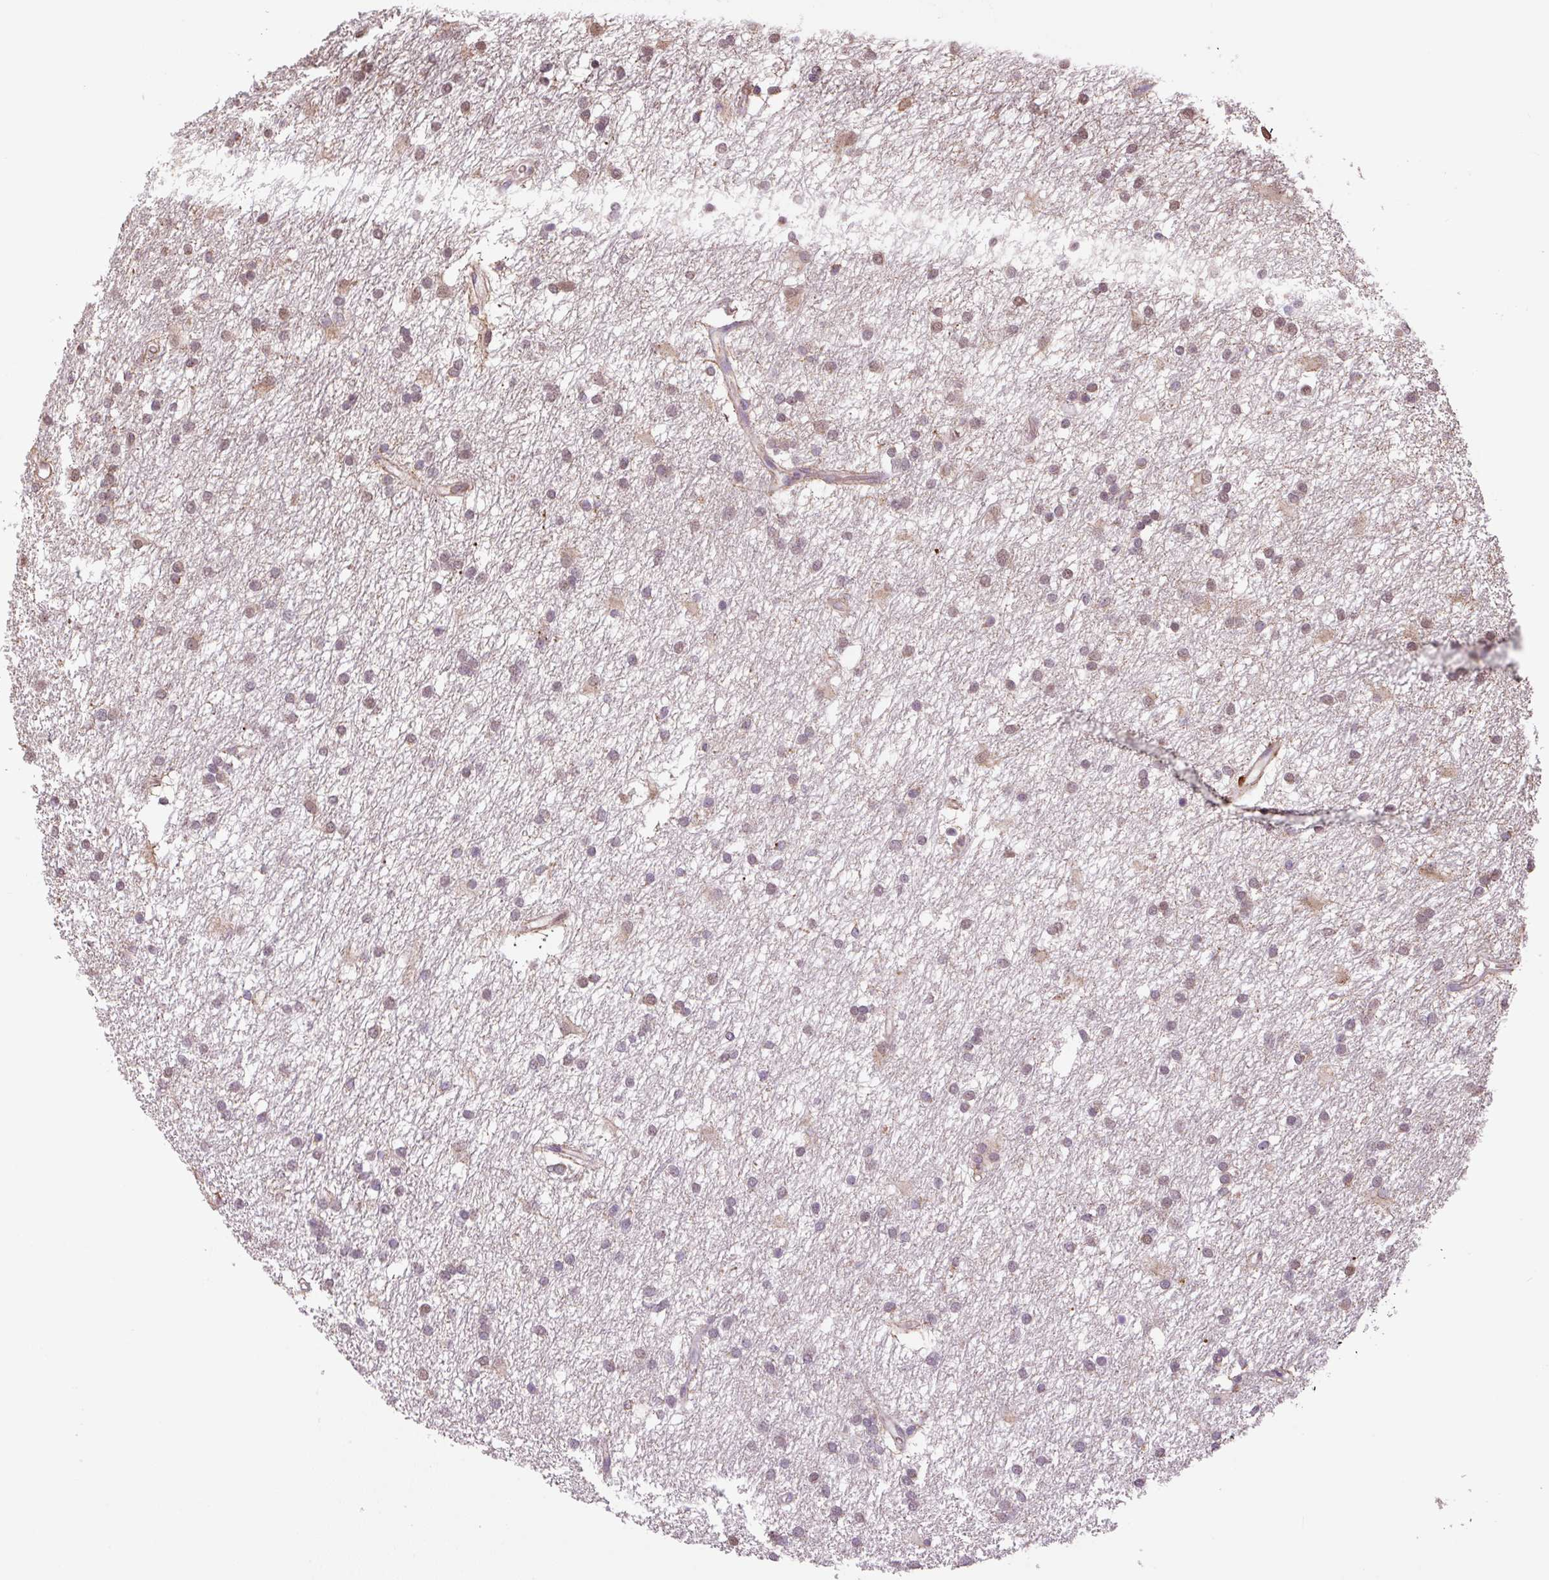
{"staining": {"intensity": "moderate", "quantity": "25%-75%", "location": "cytoplasmic/membranous,nuclear"}, "tissue": "glioma", "cell_type": "Tumor cells", "image_type": "cancer", "snomed": [{"axis": "morphology", "description": "Glioma, malignant, High grade"}, {"axis": "topography", "description": "Brain"}], "caption": "Immunohistochemistry photomicrograph of neoplastic tissue: malignant glioma (high-grade) stained using immunohistochemistry (IHC) reveals medium levels of moderate protein expression localized specifically in the cytoplasmic/membranous and nuclear of tumor cells, appearing as a cytoplasmic/membranous and nuclear brown color.", "gene": "SGF29", "patient": {"sex": "male", "age": 77}}